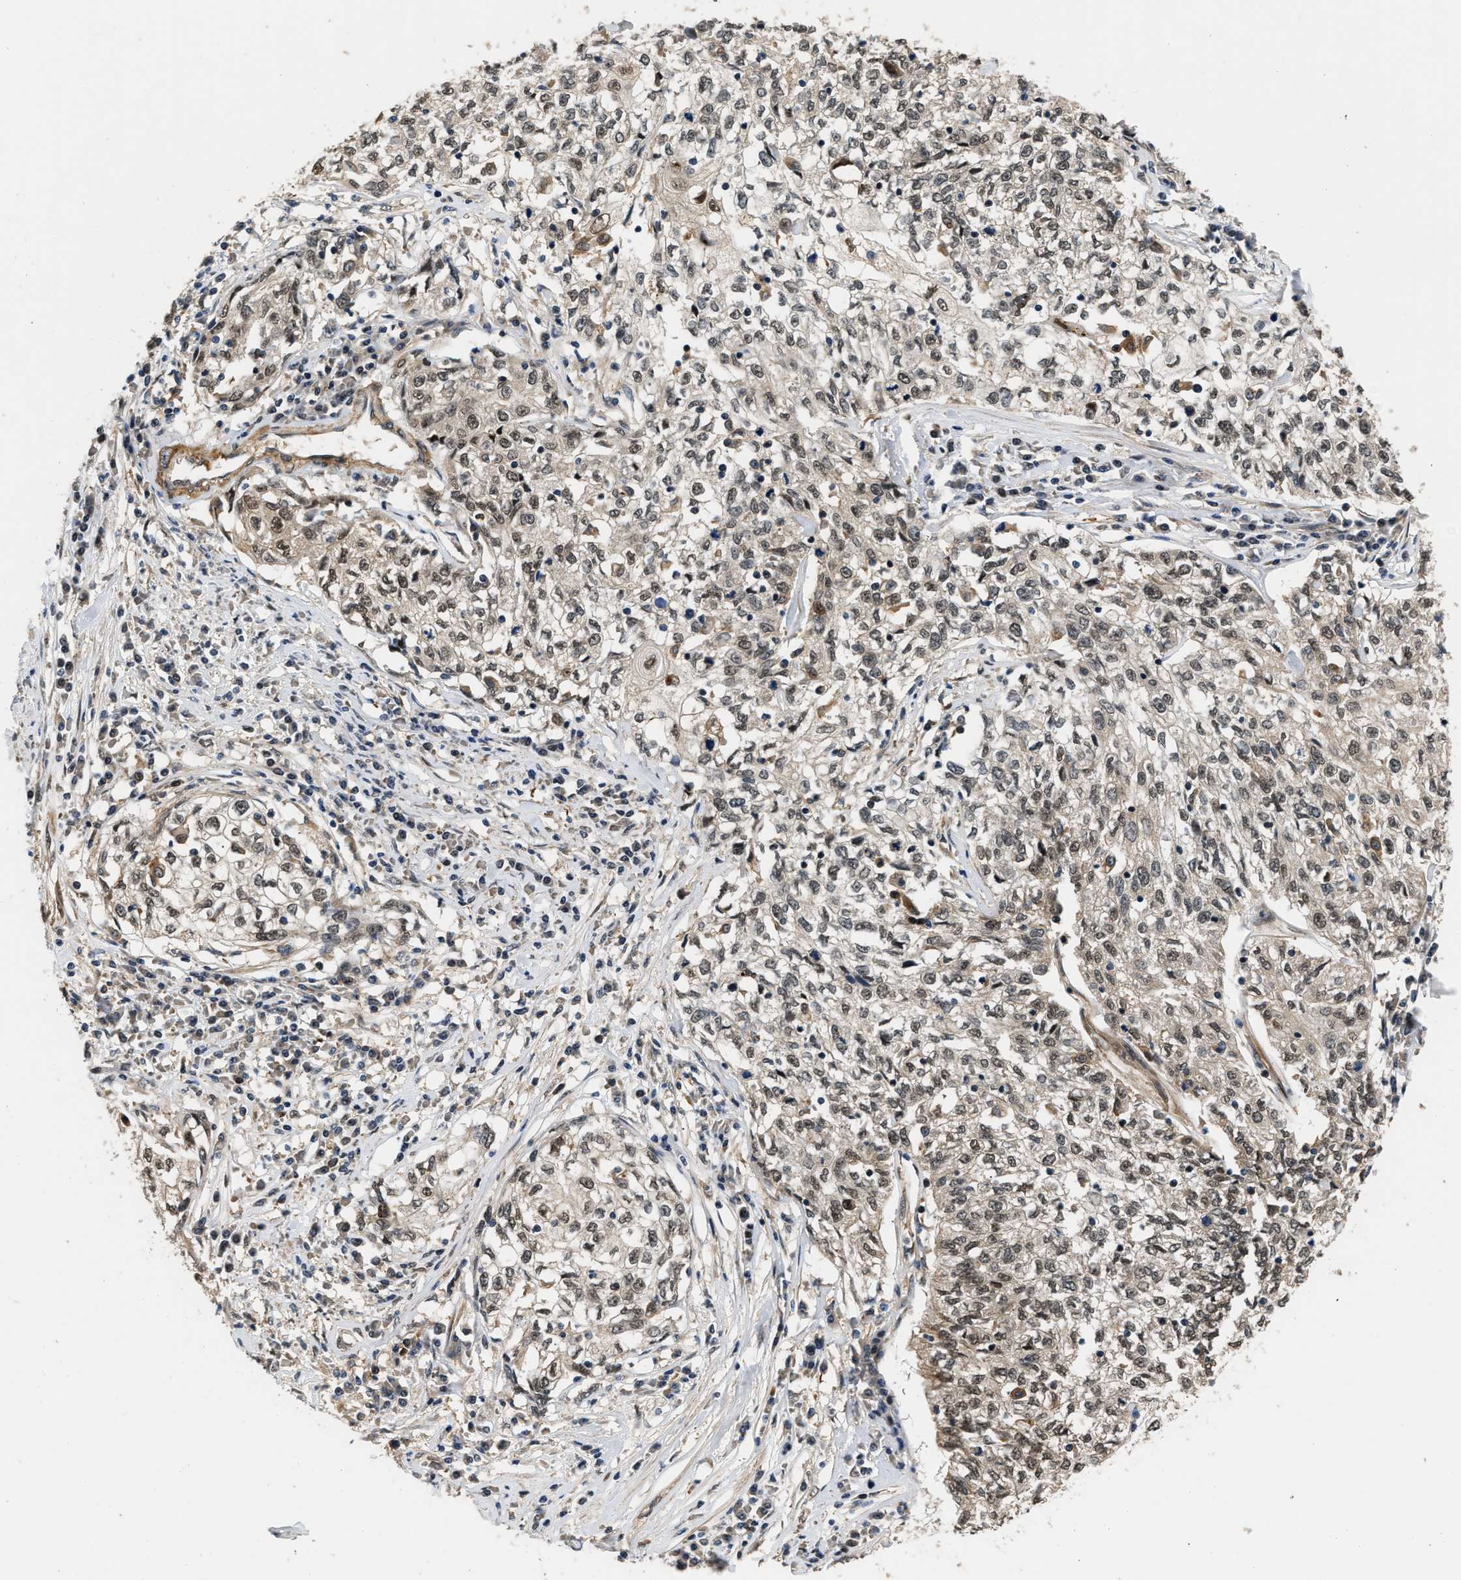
{"staining": {"intensity": "weak", "quantity": ">75%", "location": "nuclear"}, "tissue": "cervical cancer", "cell_type": "Tumor cells", "image_type": "cancer", "snomed": [{"axis": "morphology", "description": "Squamous cell carcinoma, NOS"}, {"axis": "topography", "description": "Cervix"}], "caption": "Squamous cell carcinoma (cervical) tissue displays weak nuclear positivity in about >75% of tumor cells", "gene": "LARP6", "patient": {"sex": "female", "age": 57}}